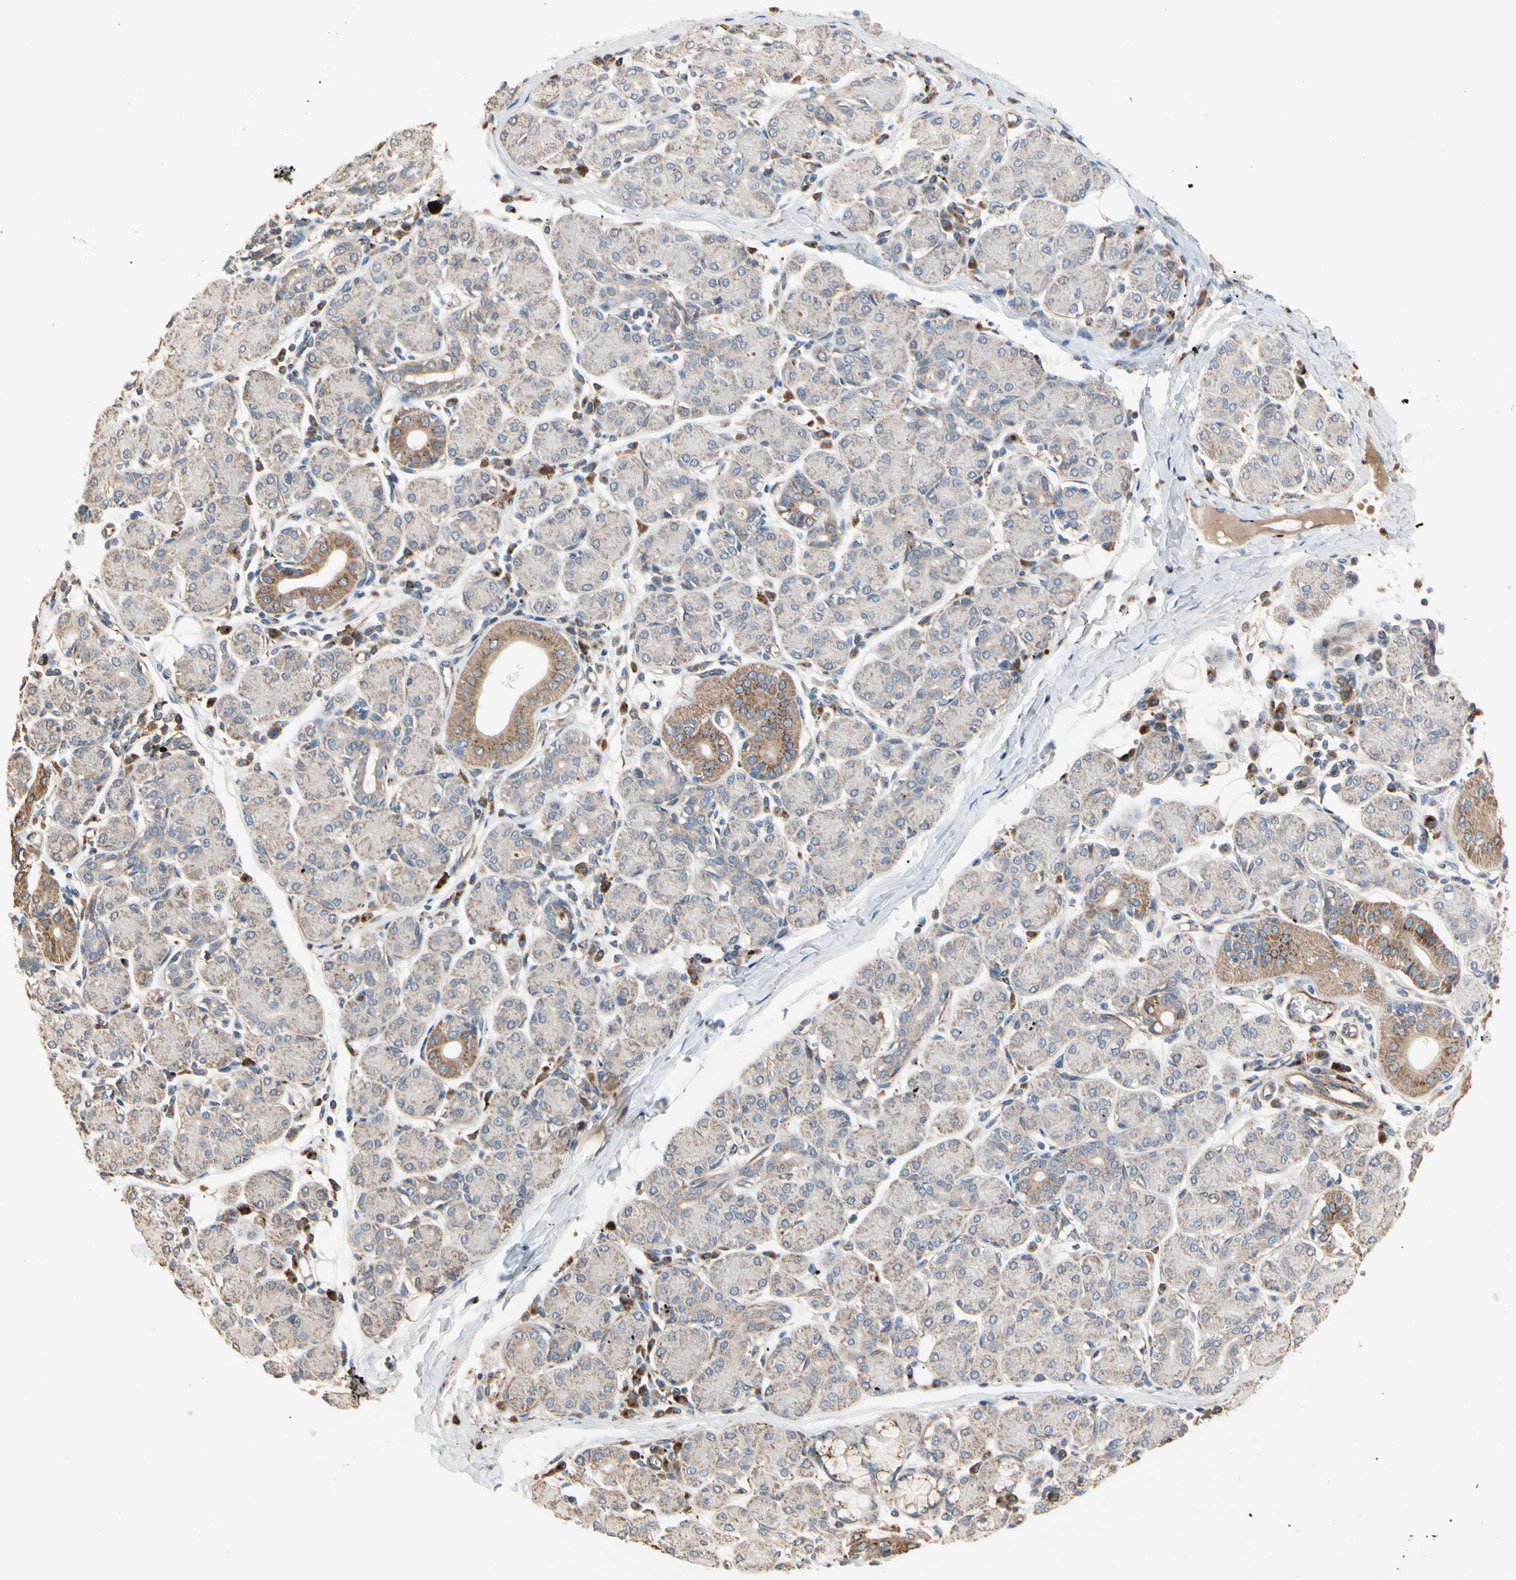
{"staining": {"intensity": "moderate", "quantity": "<25%", "location": "cytoplasmic/membranous"}, "tissue": "salivary gland", "cell_type": "Glandular cells", "image_type": "normal", "snomed": [{"axis": "morphology", "description": "Normal tissue, NOS"}, {"axis": "morphology", "description": "Inflammation, NOS"}, {"axis": "topography", "description": "Lymph node"}, {"axis": "topography", "description": "Salivary gland"}], "caption": "Protein staining of unremarkable salivary gland displays moderate cytoplasmic/membranous positivity in approximately <25% of glandular cells.", "gene": "GCK", "patient": {"sex": "male", "age": 3}}